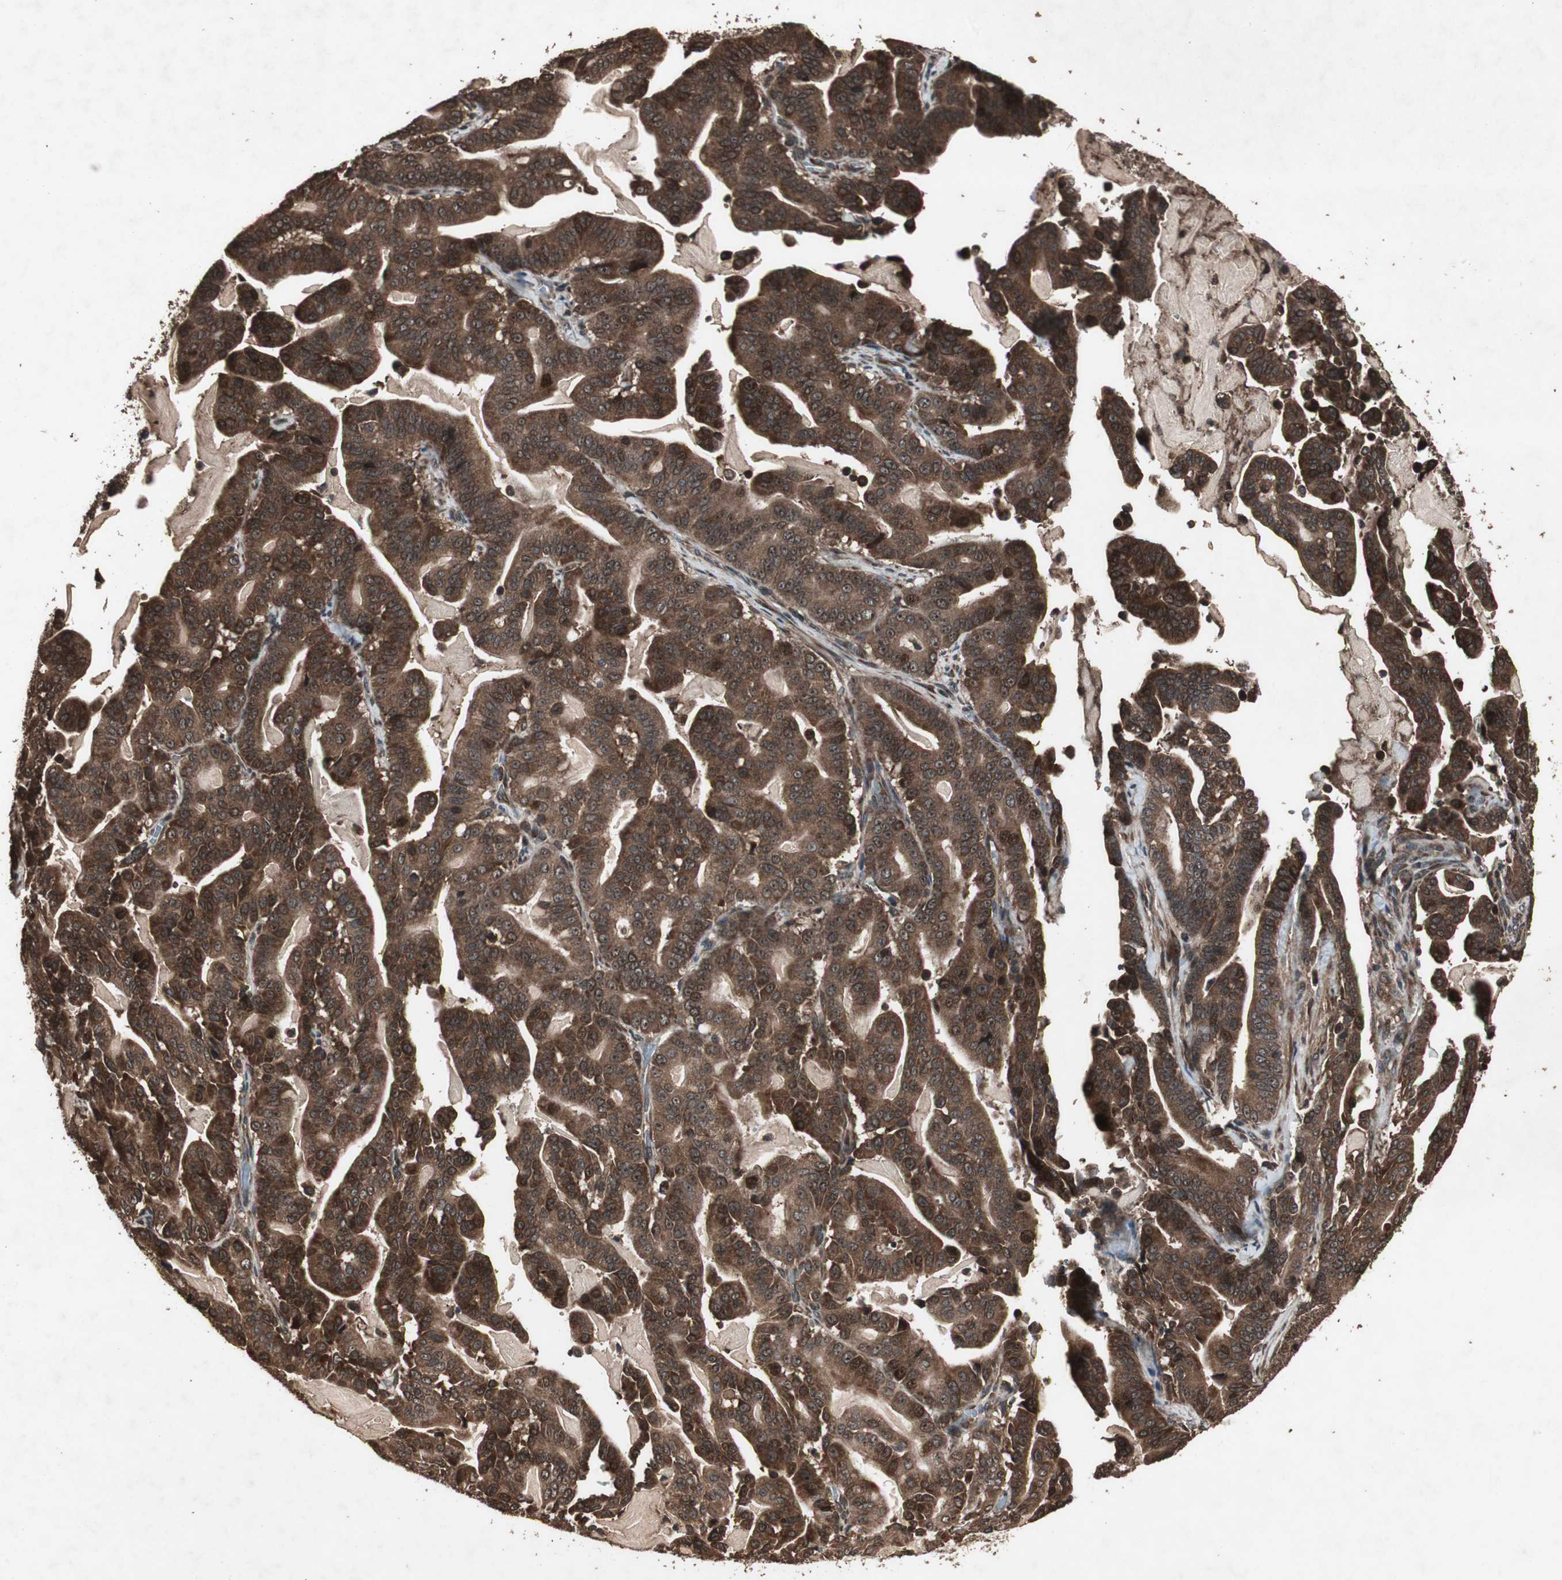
{"staining": {"intensity": "strong", "quantity": ">75%", "location": "cytoplasmic/membranous"}, "tissue": "pancreatic cancer", "cell_type": "Tumor cells", "image_type": "cancer", "snomed": [{"axis": "morphology", "description": "Adenocarcinoma, NOS"}, {"axis": "topography", "description": "Pancreas"}], "caption": "This is an image of IHC staining of pancreatic cancer, which shows strong staining in the cytoplasmic/membranous of tumor cells.", "gene": "LAMTOR5", "patient": {"sex": "male", "age": 63}}